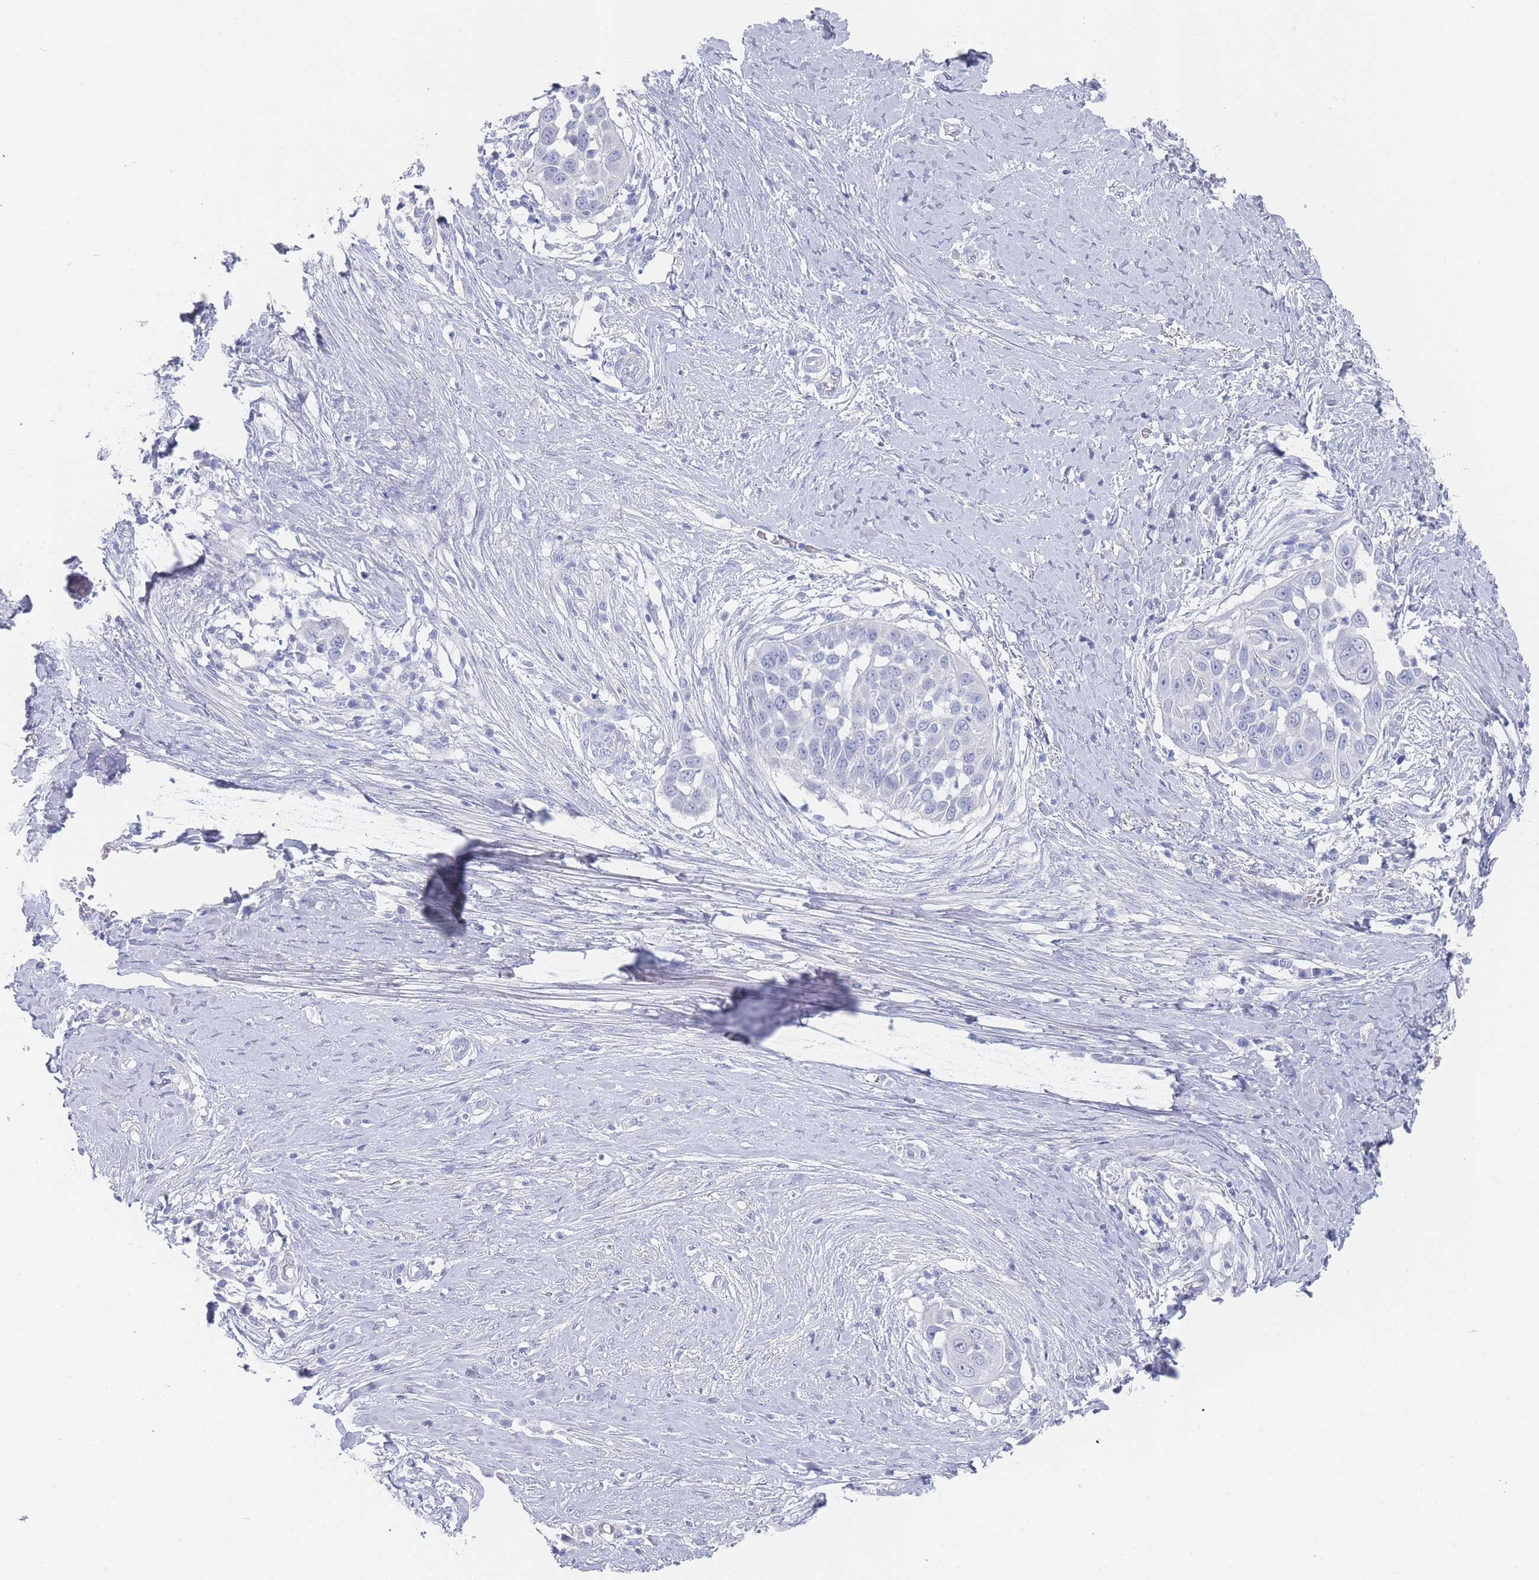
{"staining": {"intensity": "negative", "quantity": "none", "location": "none"}, "tissue": "skin cancer", "cell_type": "Tumor cells", "image_type": "cancer", "snomed": [{"axis": "morphology", "description": "Squamous cell carcinoma, NOS"}, {"axis": "topography", "description": "Skin"}], "caption": "Human skin cancer (squamous cell carcinoma) stained for a protein using immunohistochemistry reveals no staining in tumor cells.", "gene": "IMPG1", "patient": {"sex": "female", "age": 44}}